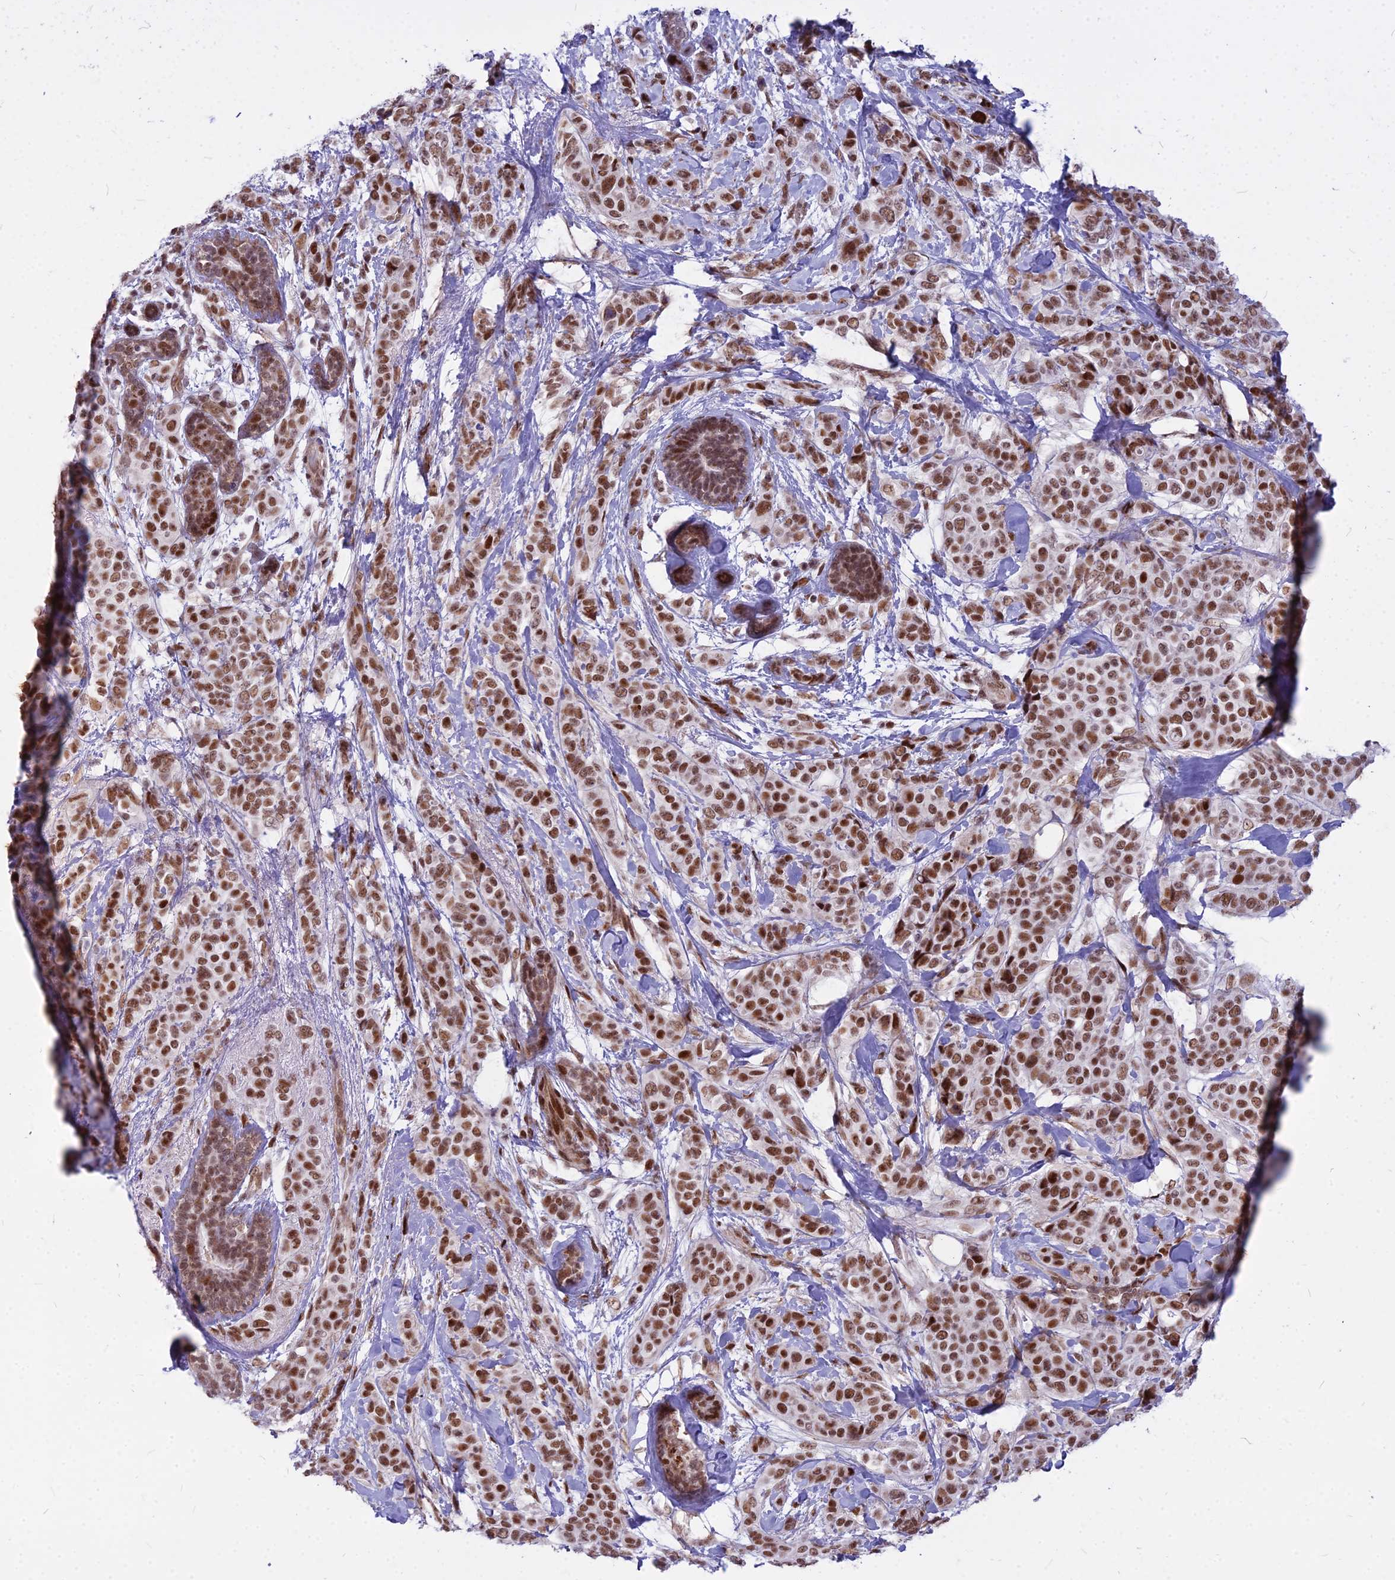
{"staining": {"intensity": "strong", "quantity": ">75%", "location": "nuclear"}, "tissue": "breast cancer", "cell_type": "Tumor cells", "image_type": "cancer", "snomed": [{"axis": "morphology", "description": "Lobular carcinoma"}, {"axis": "topography", "description": "Breast"}], "caption": "Immunohistochemistry (IHC) (DAB) staining of human breast lobular carcinoma shows strong nuclear protein positivity in about >75% of tumor cells.", "gene": "ALG10", "patient": {"sex": "female", "age": 51}}